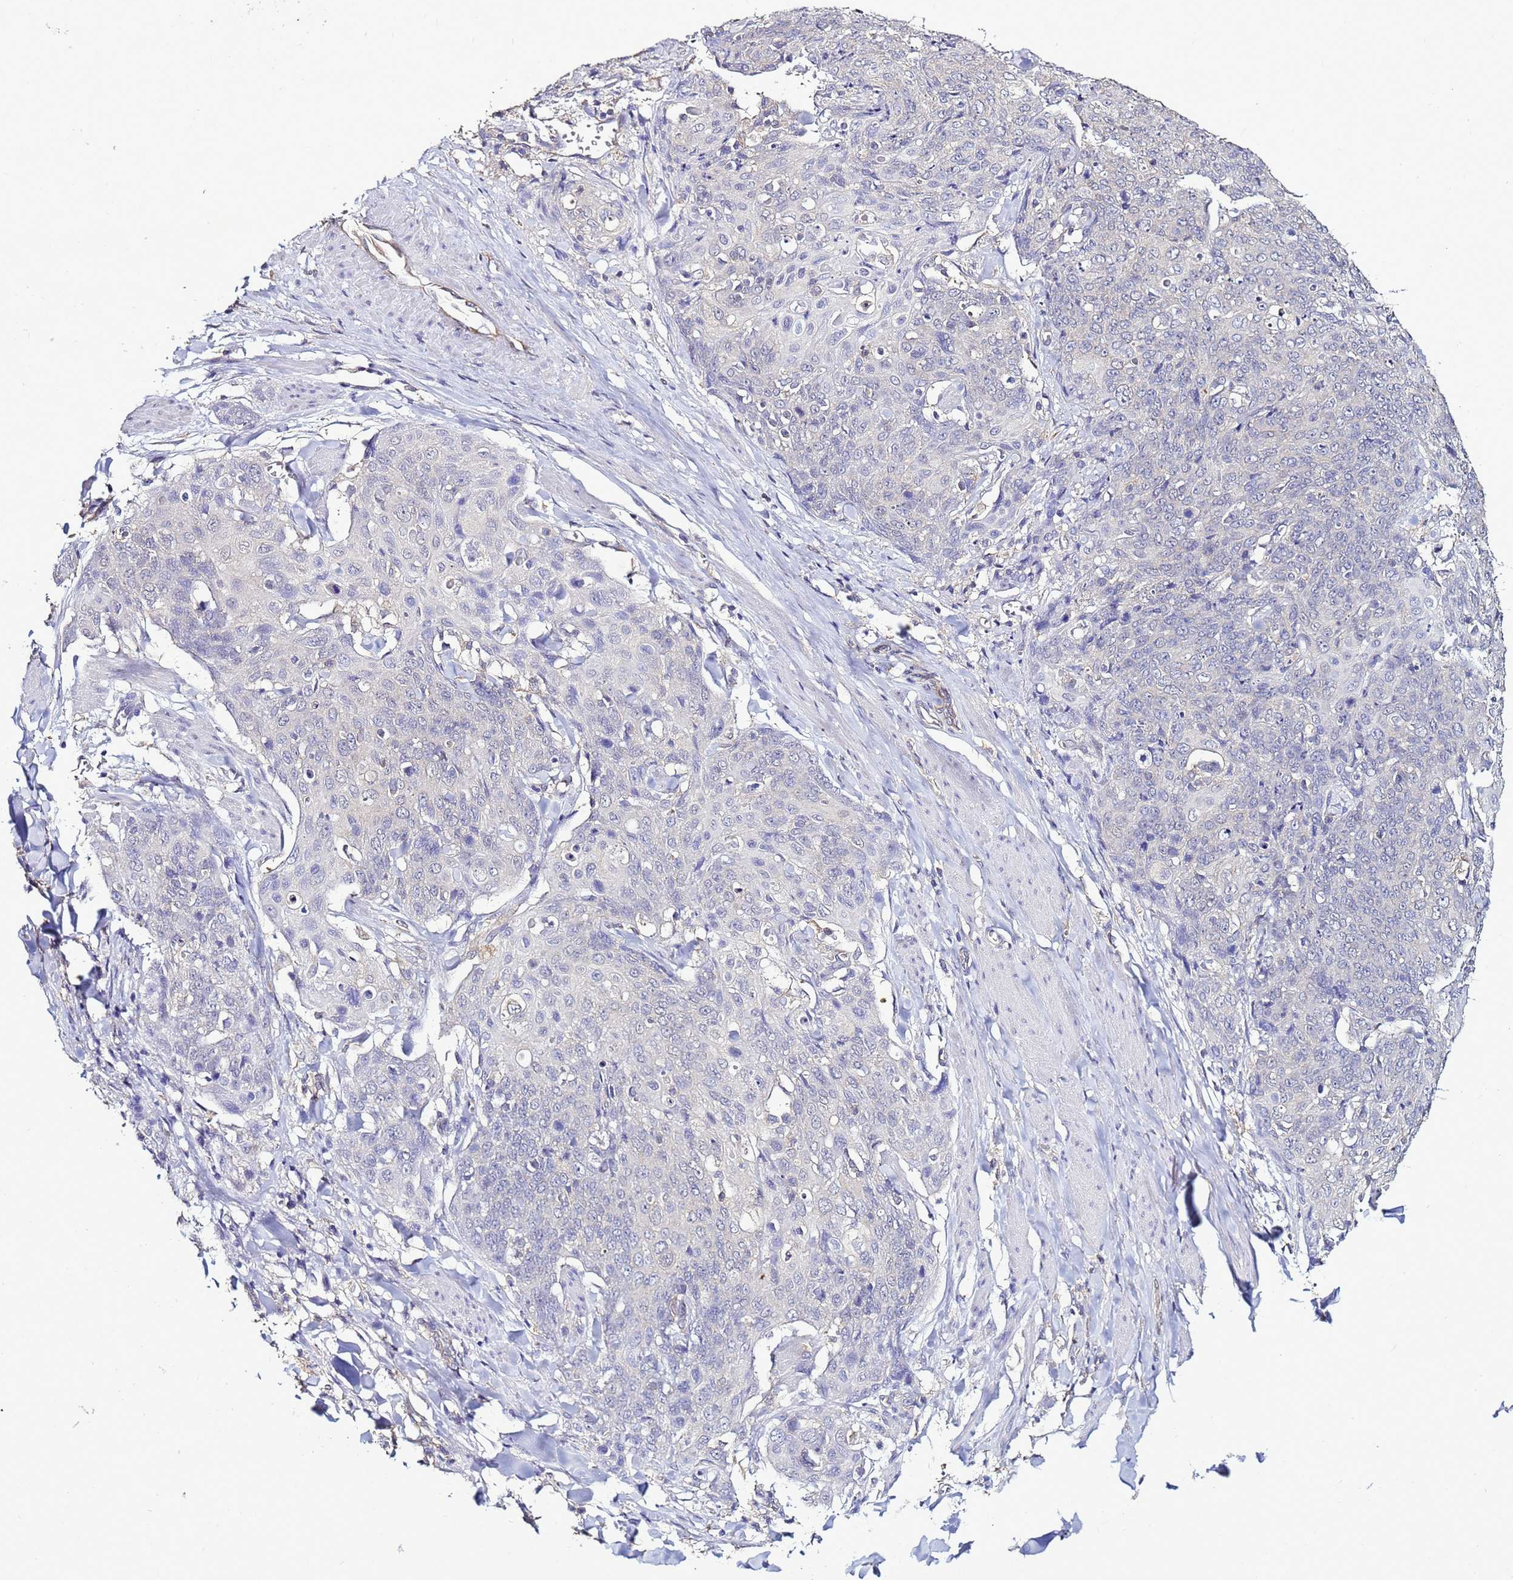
{"staining": {"intensity": "negative", "quantity": "none", "location": "none"}, "tissue": "skin cancer", "cell_type": "Tumor cells", "image_type": "cancer", "snomed": [{"axis": "morphology", "description": "Squamous cell carcinoma, NOS"}, {"axis": "topography", "description": "Skin"}, {"axis": "topography", "description": "Vulva"}], "caption": "Immunohistochemical staining of skin squamous cell carcinoma shows no significant staining in tumor cells.", "gene": "ENOPH1", "patient": {"sex": "female", "age": 85}}